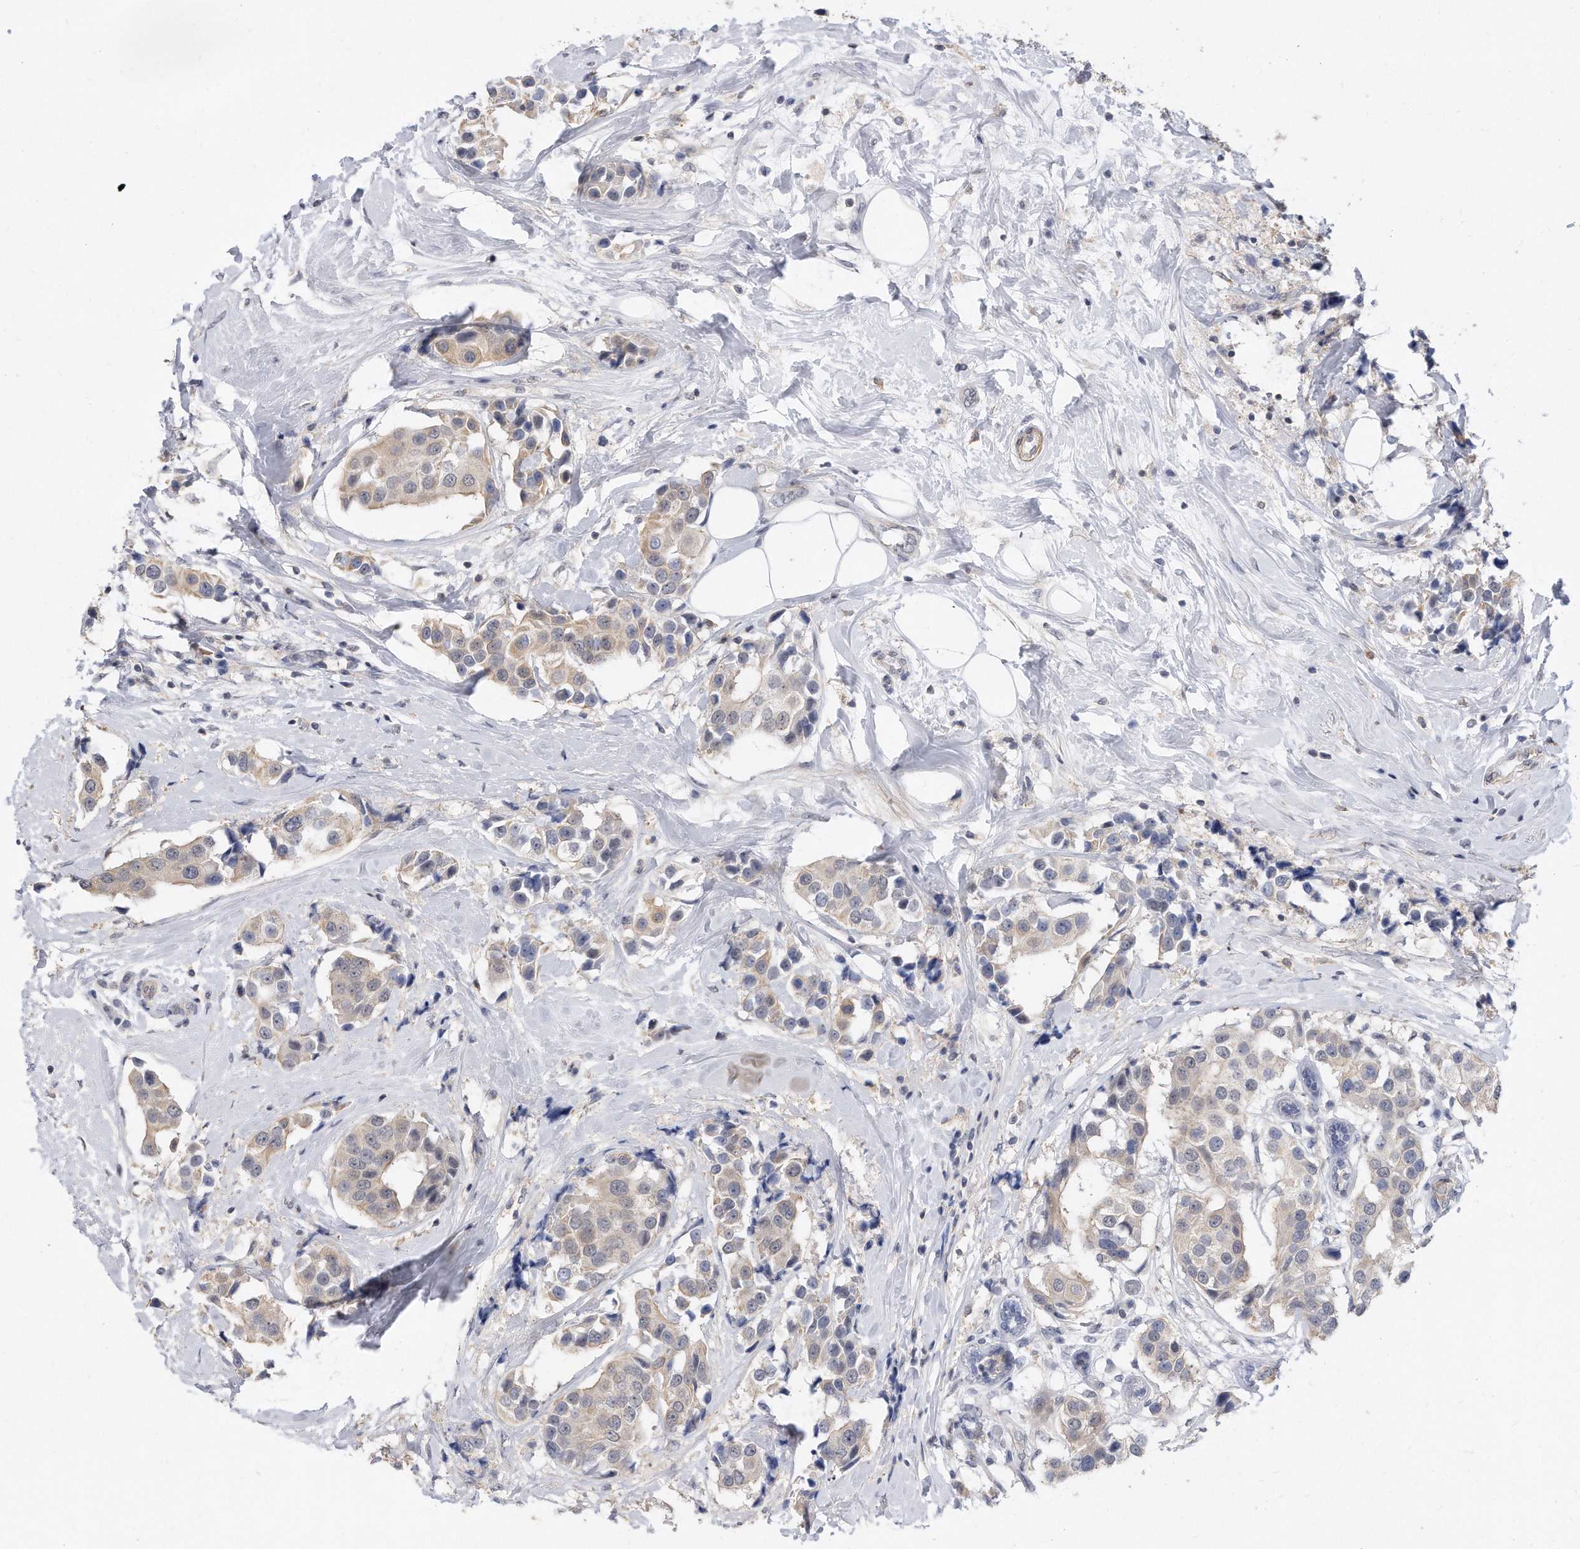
{"staining": {"intensity": "weak", "quantity": "<25%", "location": "cytoplasmic/membranous"}, "tissue": "breast cancer", "cell_type": "Tumor cells", "image_type": "cancer", "snomed": [{"axis": "morphology", "description": "Normal tissue, NOS"}, {"axis": "morphology", "description": "Duct carcinoma"}, {"axis": "topography", "description": "Breast"}], "caption": "The immunohistochemistry (IHC) image has no significant expression in tumor cells of infiltrating ductal carcinoma (breast) tissue. The staining is performed using DAB brown chromogen with nuclei counter-stained in using hematoxylin.", "gene": "TCP1", "patient": {"sex": "female", "age": 39}}